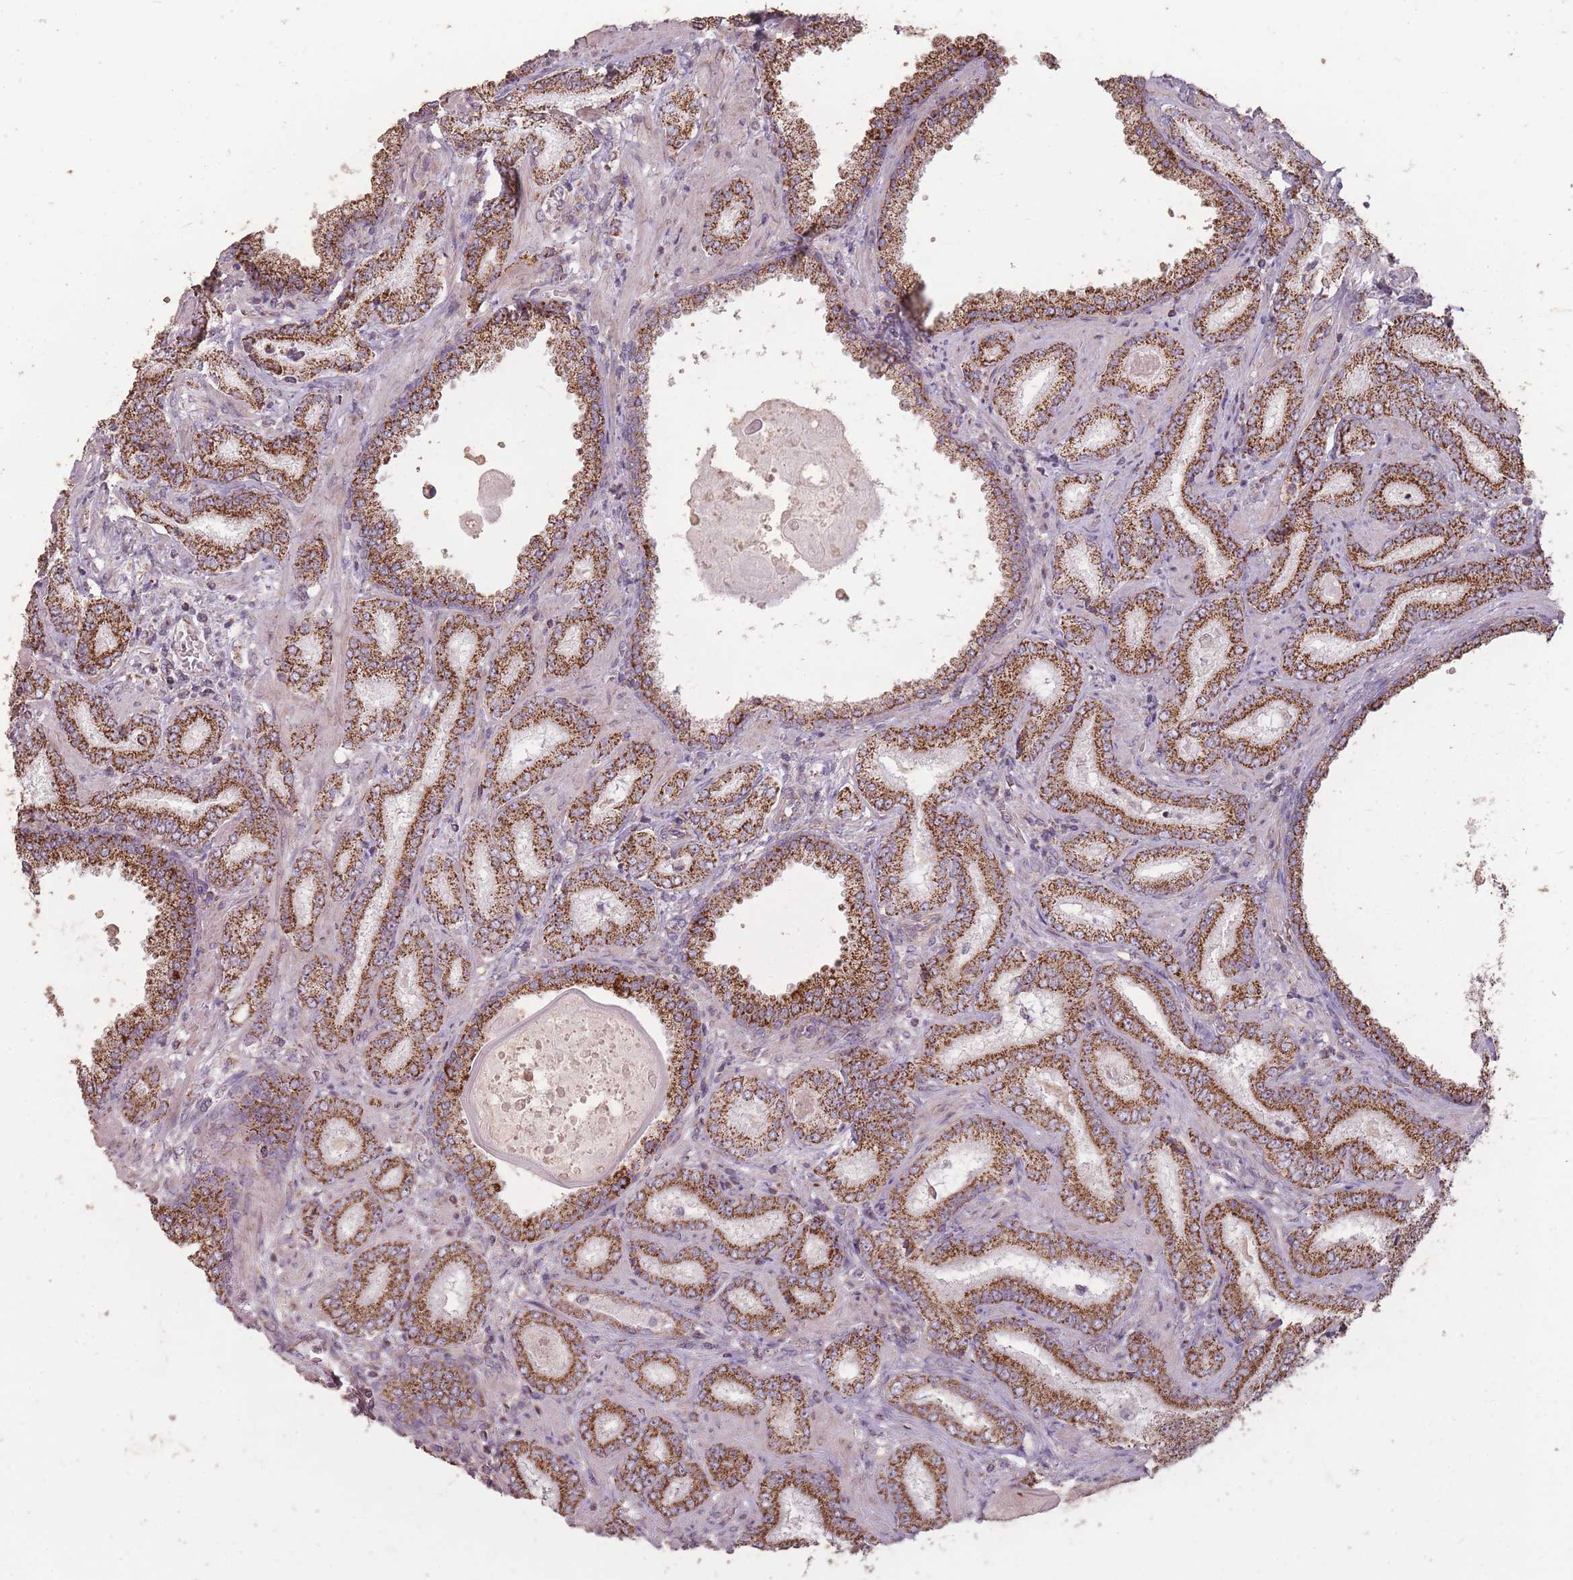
{"staining": {"intensity": "strong", "quantity": ">75%", "location": "cytoplasmic/membranous"}, "tissue": "prostate cancer", "cell_type": "Tumor cells", "image_type": "cancer", "snomed": [{"axis": "morphology", "description": "Adenocarcinoma, High grade"}, {"axis": "topography", "description": "Prostate"}], "caption": "Immunohistochemistry image of neoplastic tissue: human adenocarcinoma (high-grade) (prostate) stained using IHC displays high levels of strong protein expression localized specifically in the cytoplasmic/membranous of tumor cells, appearing as a cytoplasmic/membranous brown color.", "gene": "CNOT8", "patient": {"sex": "male", "age": 72}}